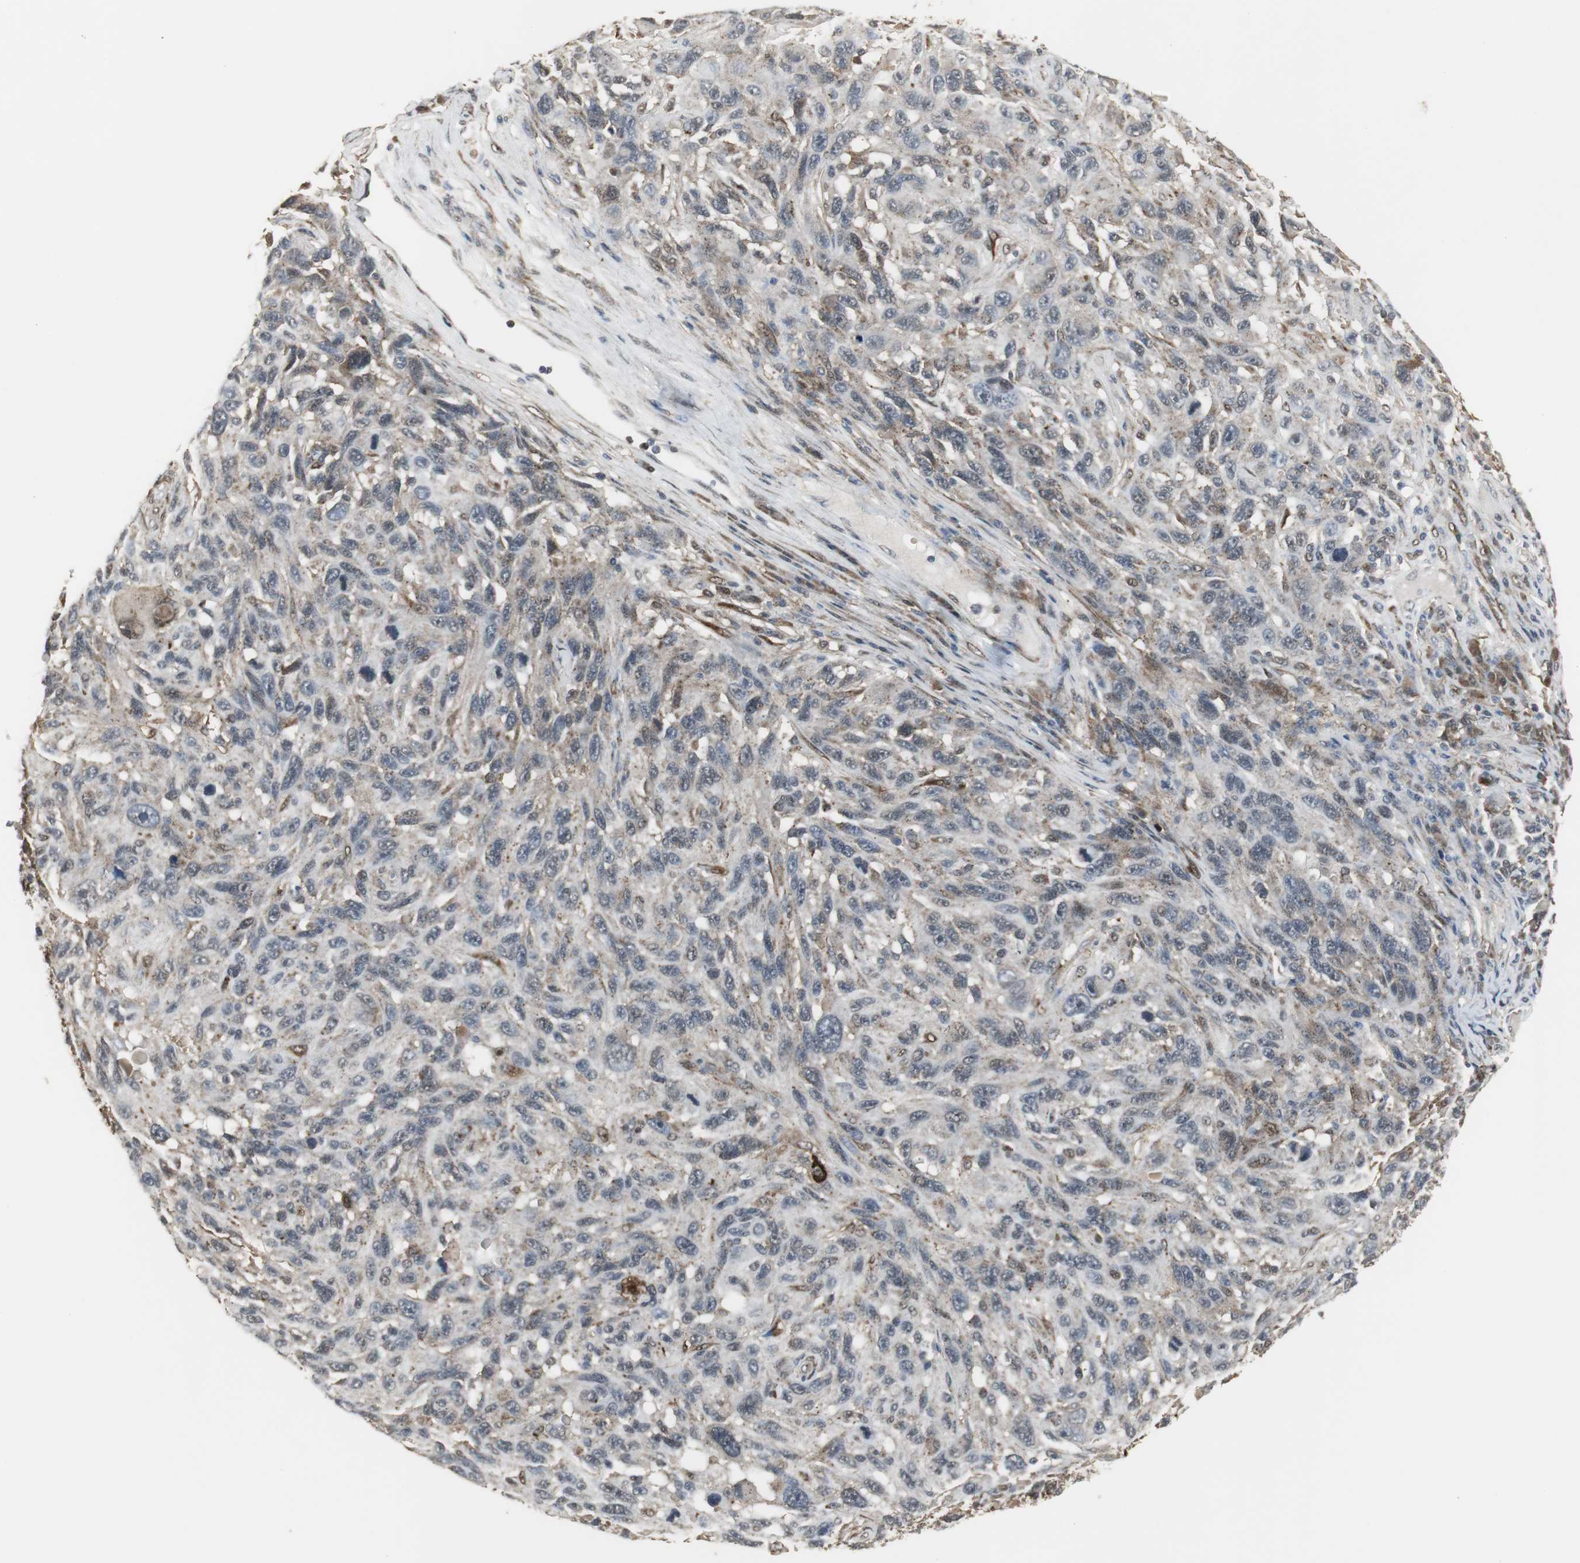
{"staining": {"intensity": "moderate", "quantity": "<25%", "location": "cytoplasmic/membranous"}, "tissue": "melanoma", "cell_type": "Tumor cells", "image_type": "cancer", "snomed": [{"axis": "morphology", "description": "Malignant melanoma, NOS"}, {"axis": "topography", "description": "Skin"}], "caption": "Human melanoma stained with a brown dye demonstrates moderate cytoplasmic/membranous positive expression in about <25% of tumor cells.", "gene": "PLIN3", "patient": {"sex": "male", "age": 53}}